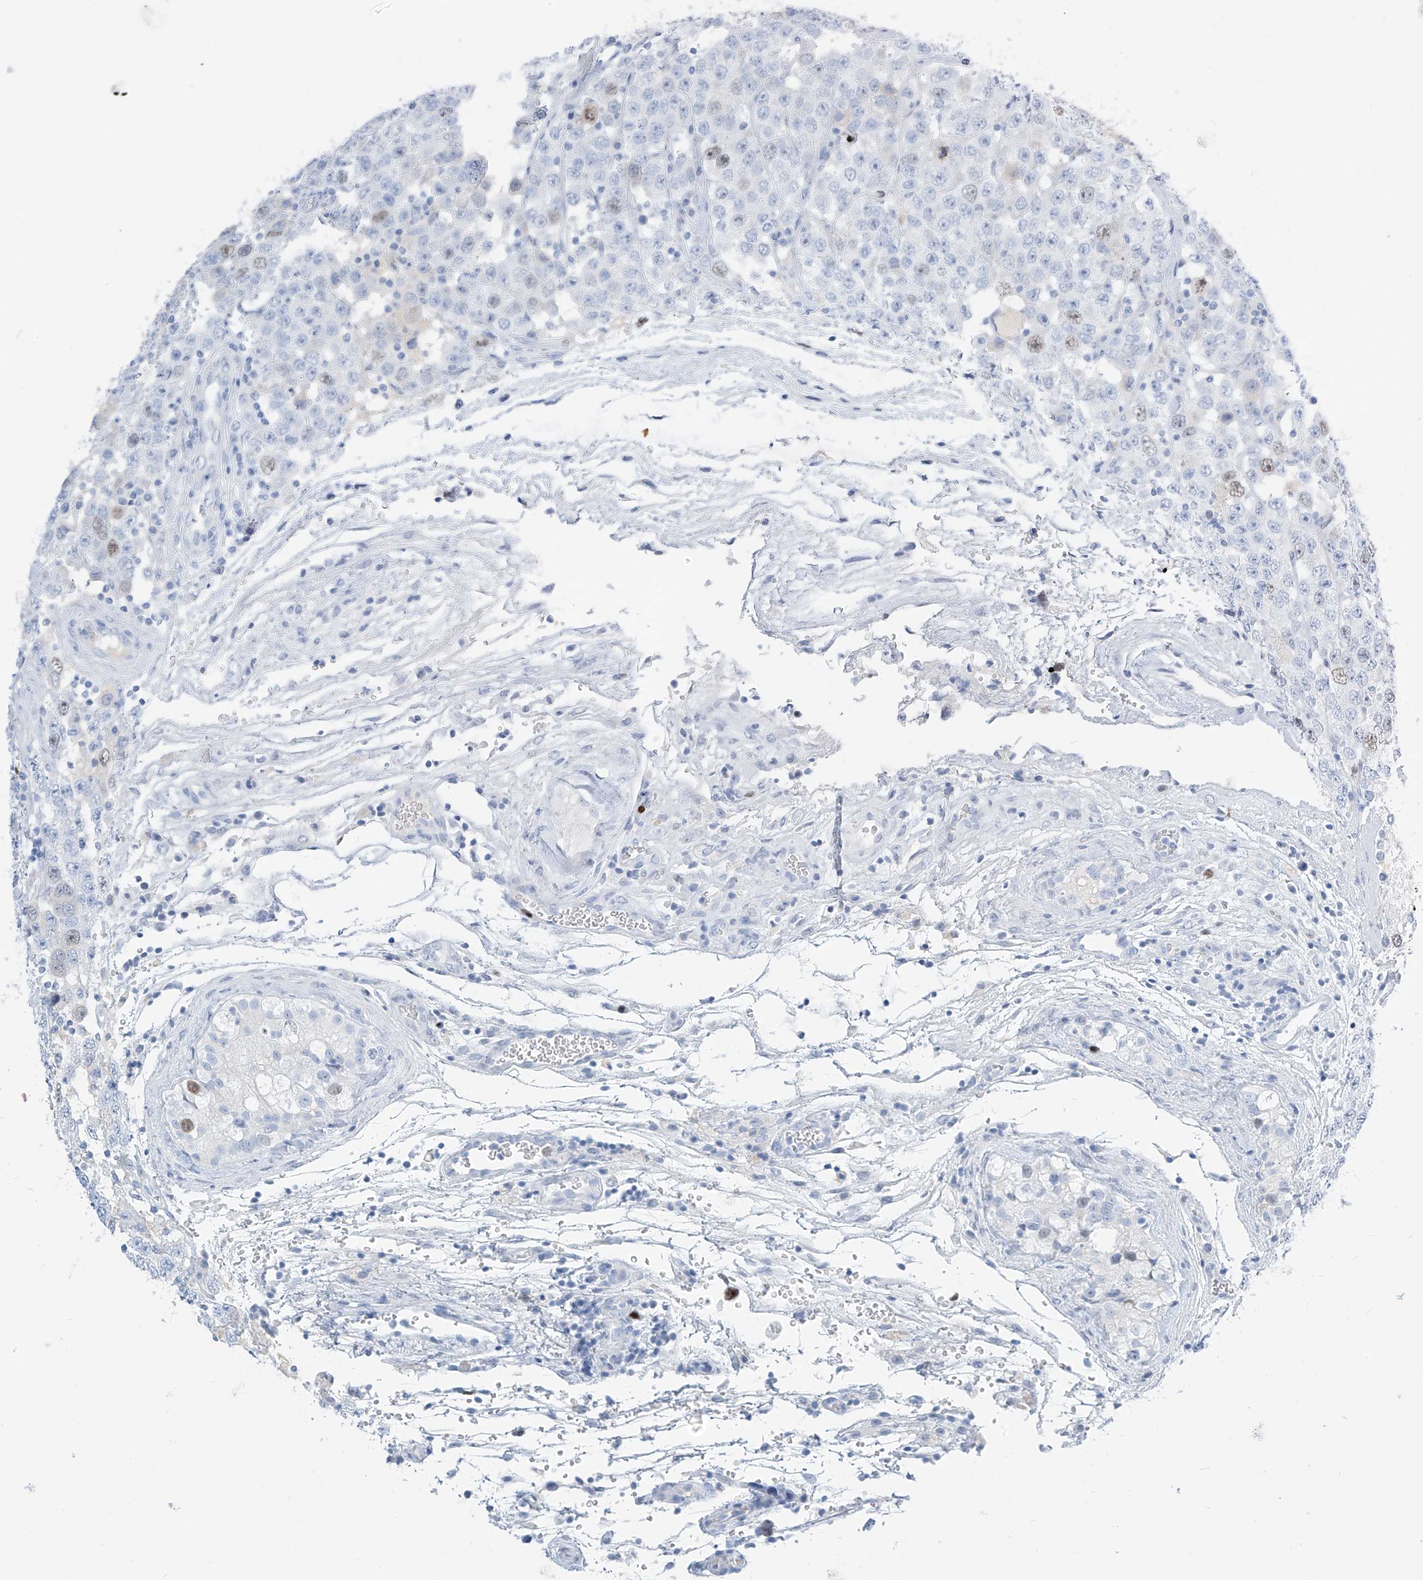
{"staining": {"intensity": "weak", "quantity": "<25%", "location": "nuclear"}, "tissue": "testis cancer", "cell_type": "Tumor cells", "image_type": "cancer", "snomed": [{"axis": "morphology", "description": "Carcinoma, Embryonal, NOS"}, {"axis": "topography", "description": "Testis"}], "caption": "The IHC photomicrograph has no significant positivity in tumor cells of embryonal carcinoma (testis) tissue.", "gene": "SGO2", "patient": {"sex": "male", "age": 36}}